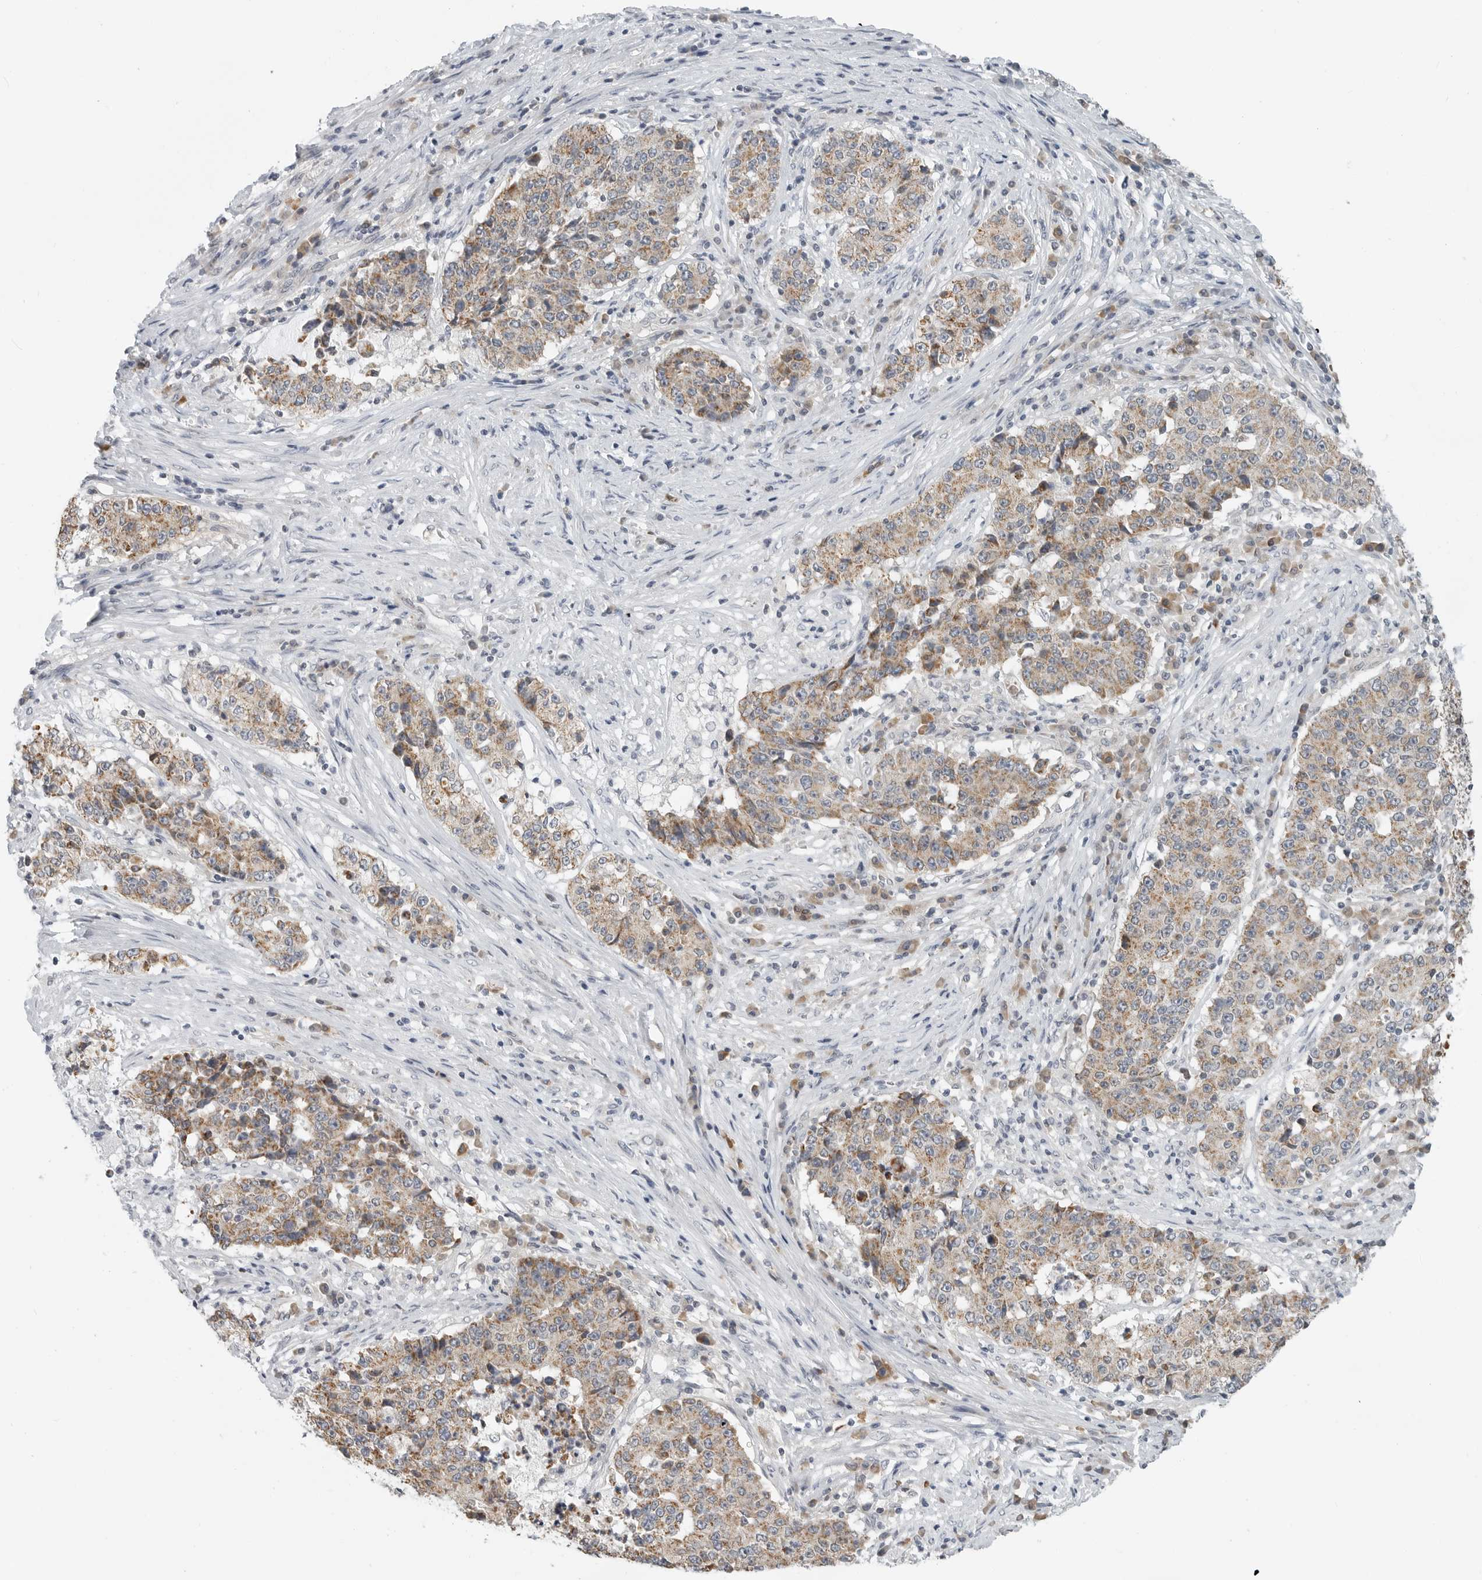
{"staining": {"intensity": "moderate", "quantity": ">75%", "location": "cytoplasmic/membranous"}, "tissue": "stomach cancer", "cell_type": "Tumor cells", "image_type": "cancer", "snomed": [{"axis": "morphology", "description": "Adenocarcinoma, NOS"}, {"axis": "topography", "description": "Stomach"}], "caption": "High-magnification brightfield microscopy of stomach cancer stained with DAB (brown) and counterstained with hematoxylin (blue). tumor cells exhibit moderate cytoplasmic/membranous staining is appreciated in about>75% of cells. (DAB (3,3'-diaminobenzidine) IHC with brightfield microscopy, high magnification).", "gene": "IL12RB2", "patient": {"sex": "male", "age": 59}}